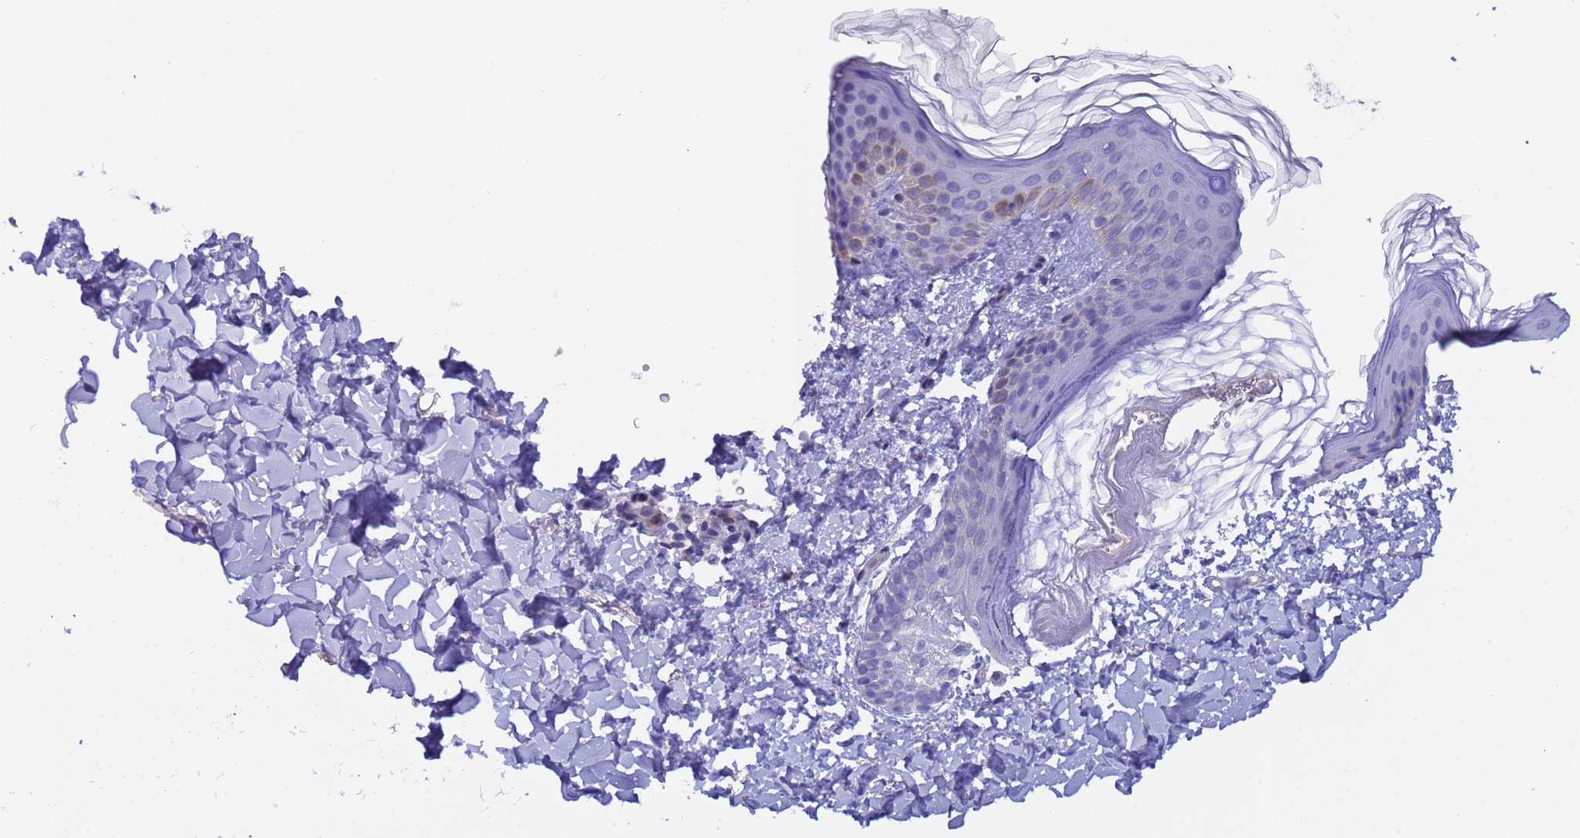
{"staining": {"intensity": "negative", "quantity": "none", "location": "none"}, "tissue": "skin", "cell_type": "Fibroblasts", "image_type": "normal", "snomed": [{"axis": "morphology", "description": "Normal tissue, NOS"}, {"axis": "topography", "description": "Skin"}], "caption": "Image shows no significant protein staining in fibroblasts of normal skin. (Brightfield microscopy of DAB IHC at high magnification).", "gene": "ZNF248", "patient": {"sex": "female", "age": 58}}